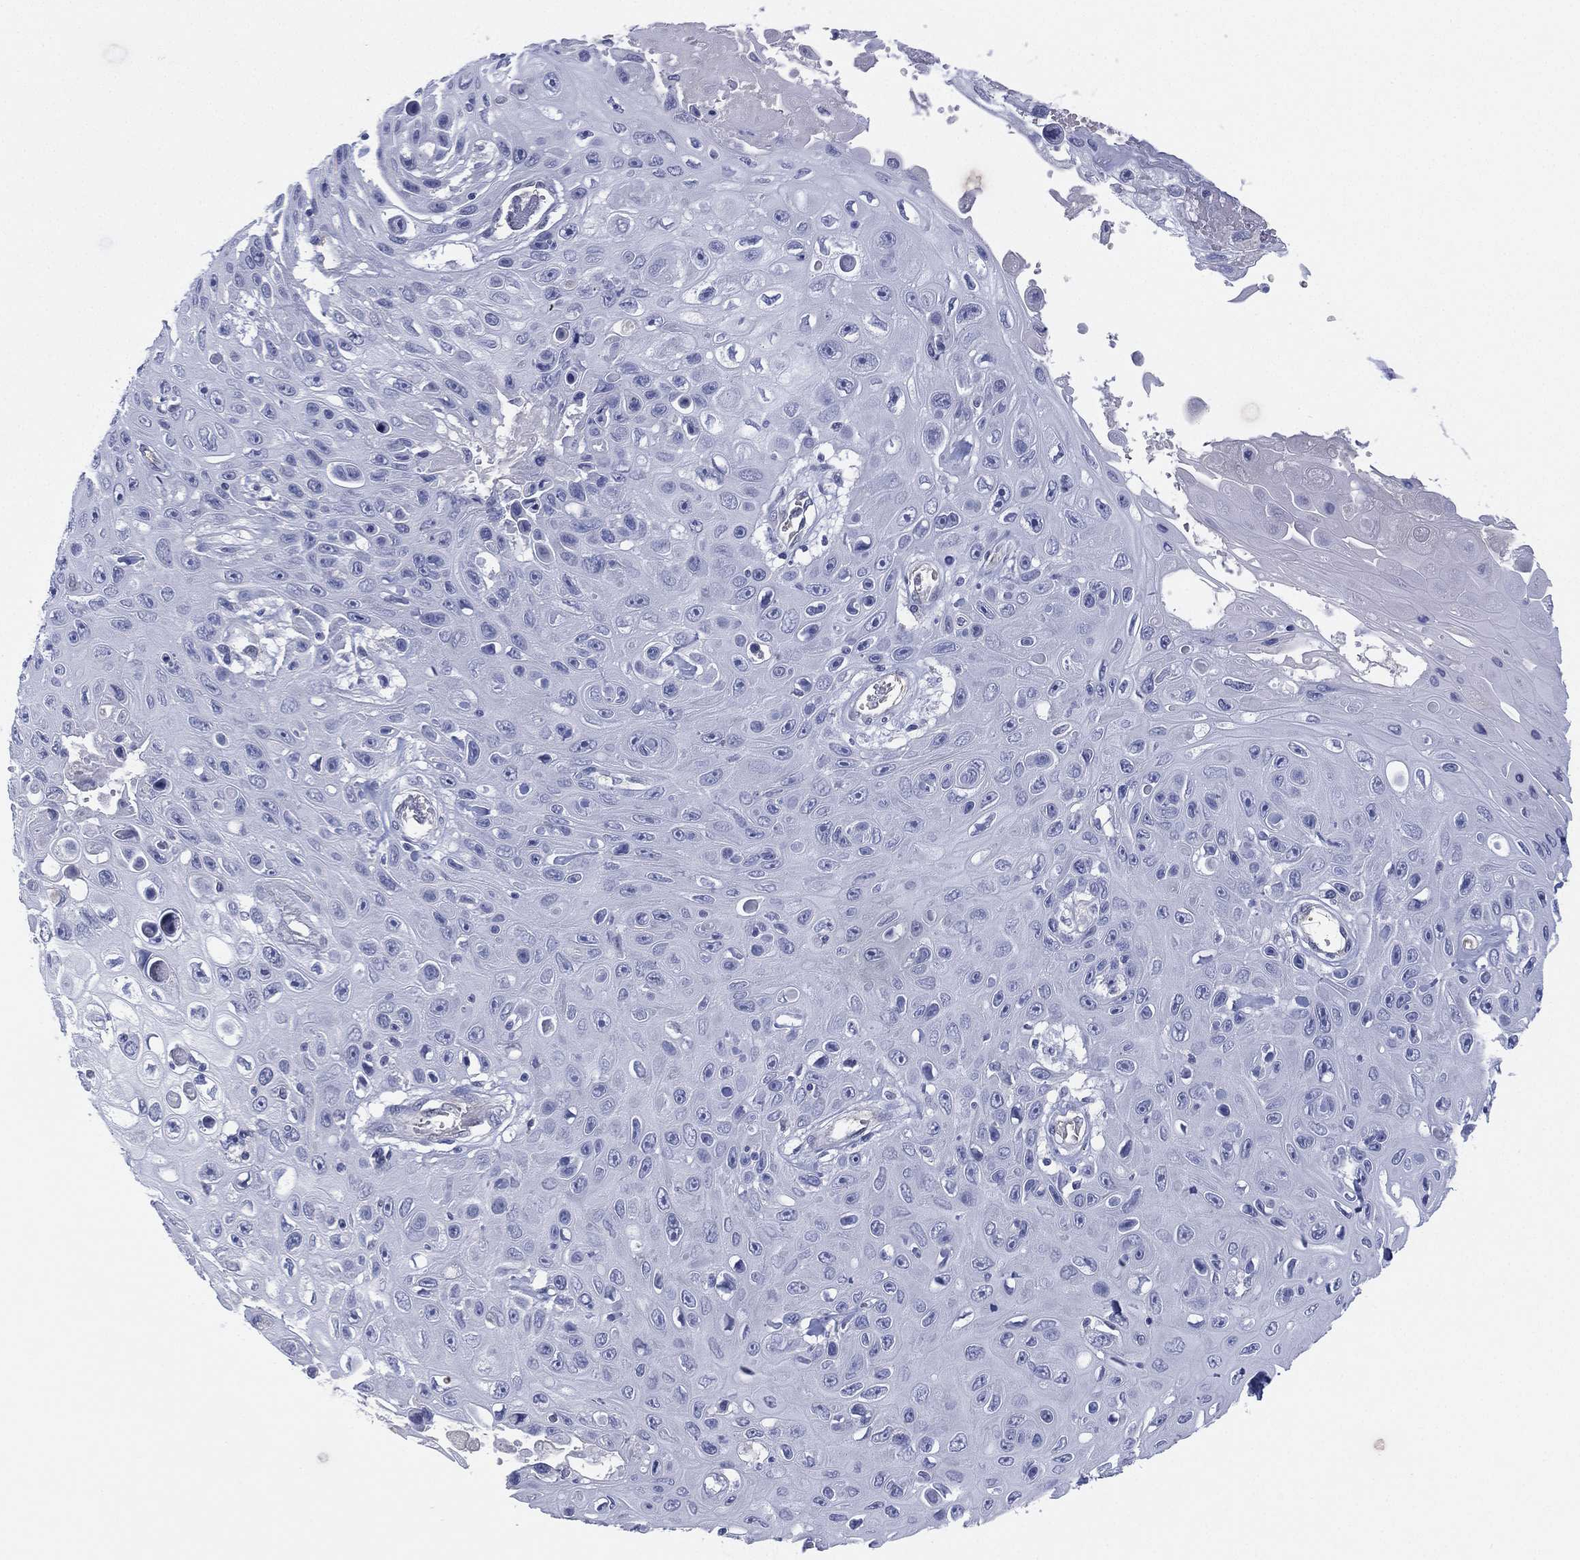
{"staining": {"intensity": "negative", "quantity": "none", "location": "none"}, "tissue": "skin cancer", "cell_type": "Tumor cells", "image_type": "cancer", "snomed": [{"axis": "morphology", "description": "Squamous cell carcinoma, NOS"}, {"axis": "topography", "description": "Skin"}], "caption": "There is no significant expression in tumor cells of squamous cell carcinoma (skin).", "gene": "DDAH1", "patient": {"sex": "male", "age": 82}}